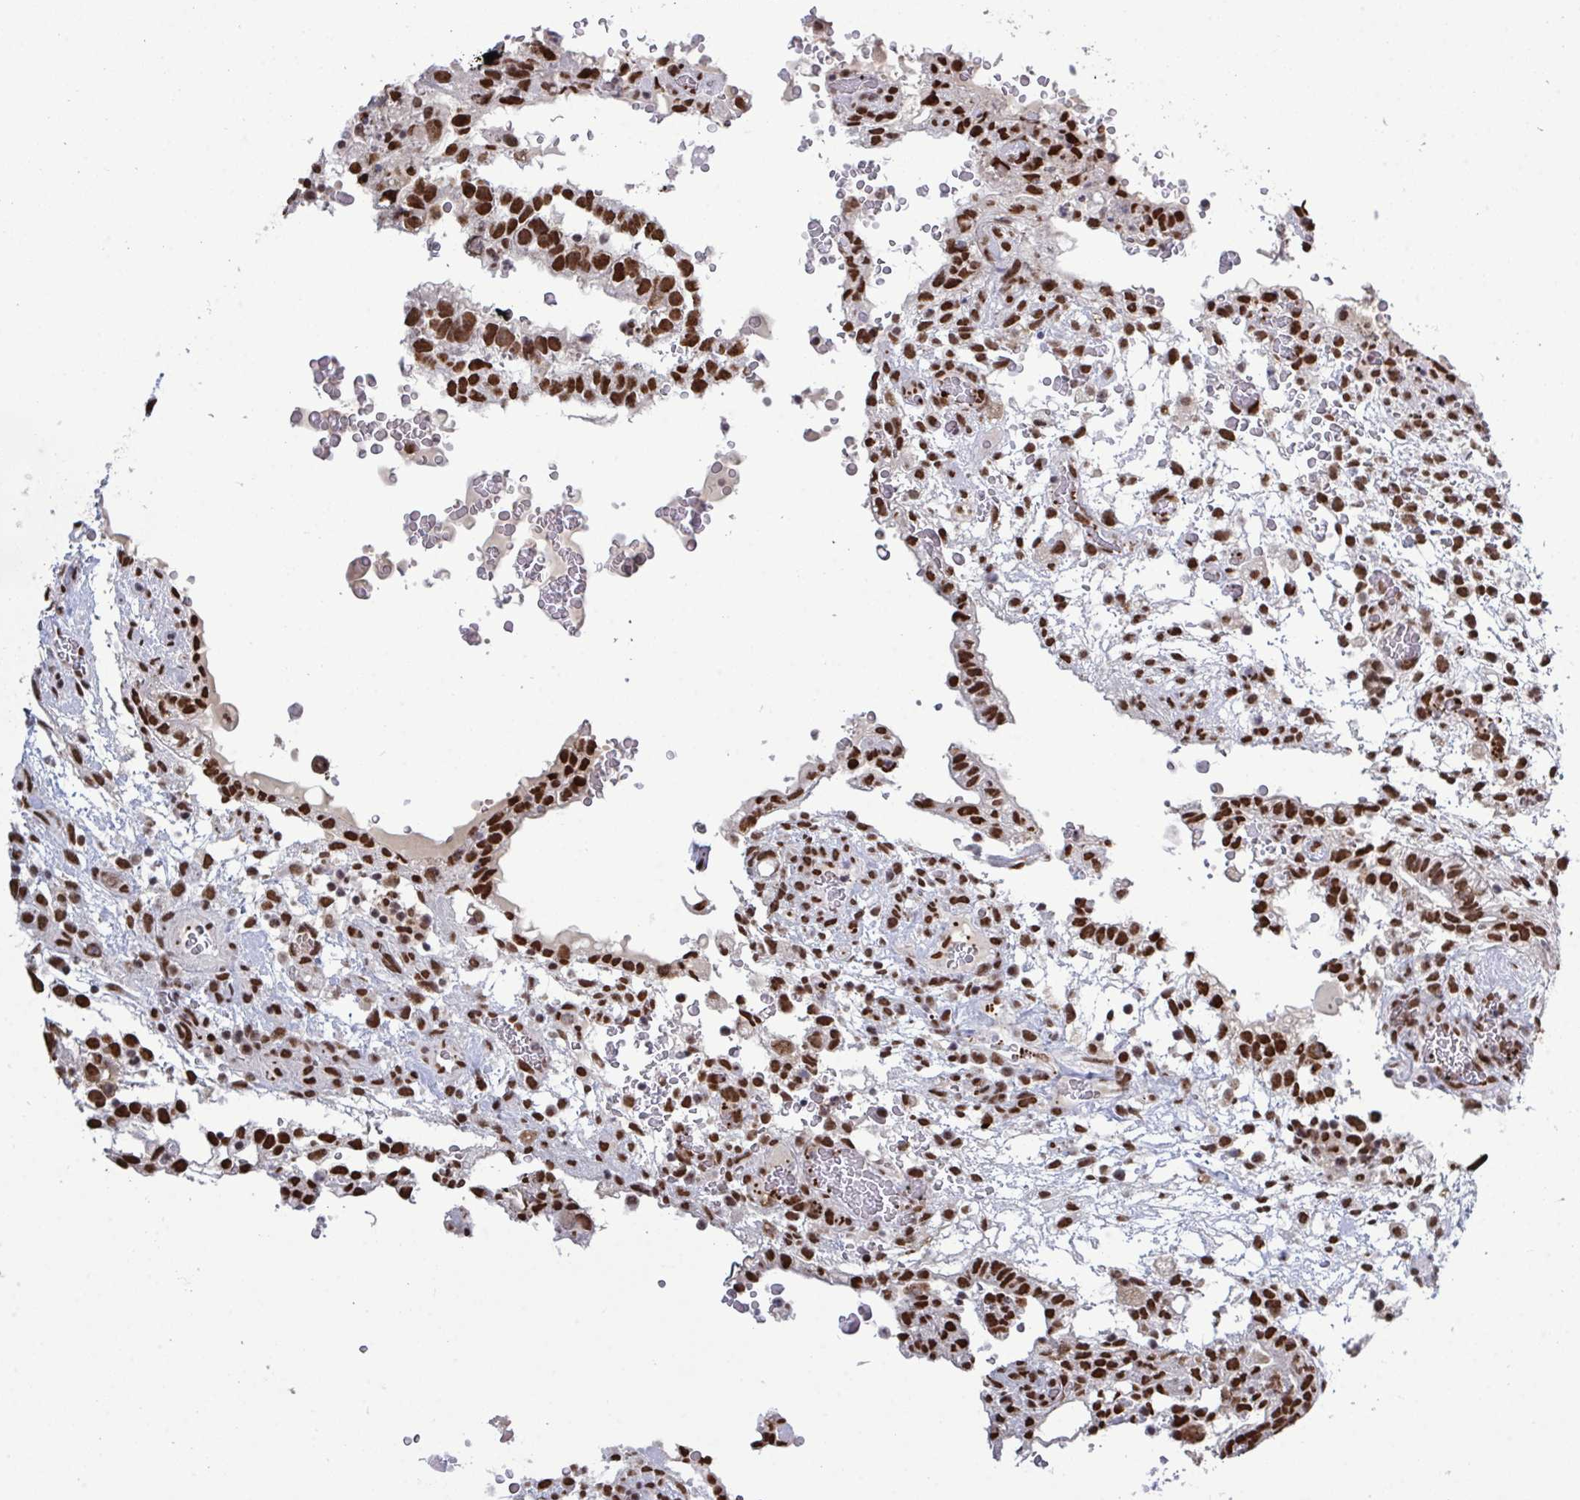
{"staining": {"intensity": "strong", "quantity": ">75%", "location": "nuclear"}, "tissue": "testis cancer", "cell_type": "Tumor cells", "image_type": "cancer", "snomed": [{"axis": "morphology", "description": "Carcinoma, Embryonal, NOS"}, {"axis": "topography", "description": "Testis"}], "caption": "About >75% of tumor cells in testis embryonal carcinoma demonstrate strong nuclear protein positivity as visualized by brown immunohistochemical staining.", "gene": "ZNF607", "patient": {"sex": "male", "age": 32}}